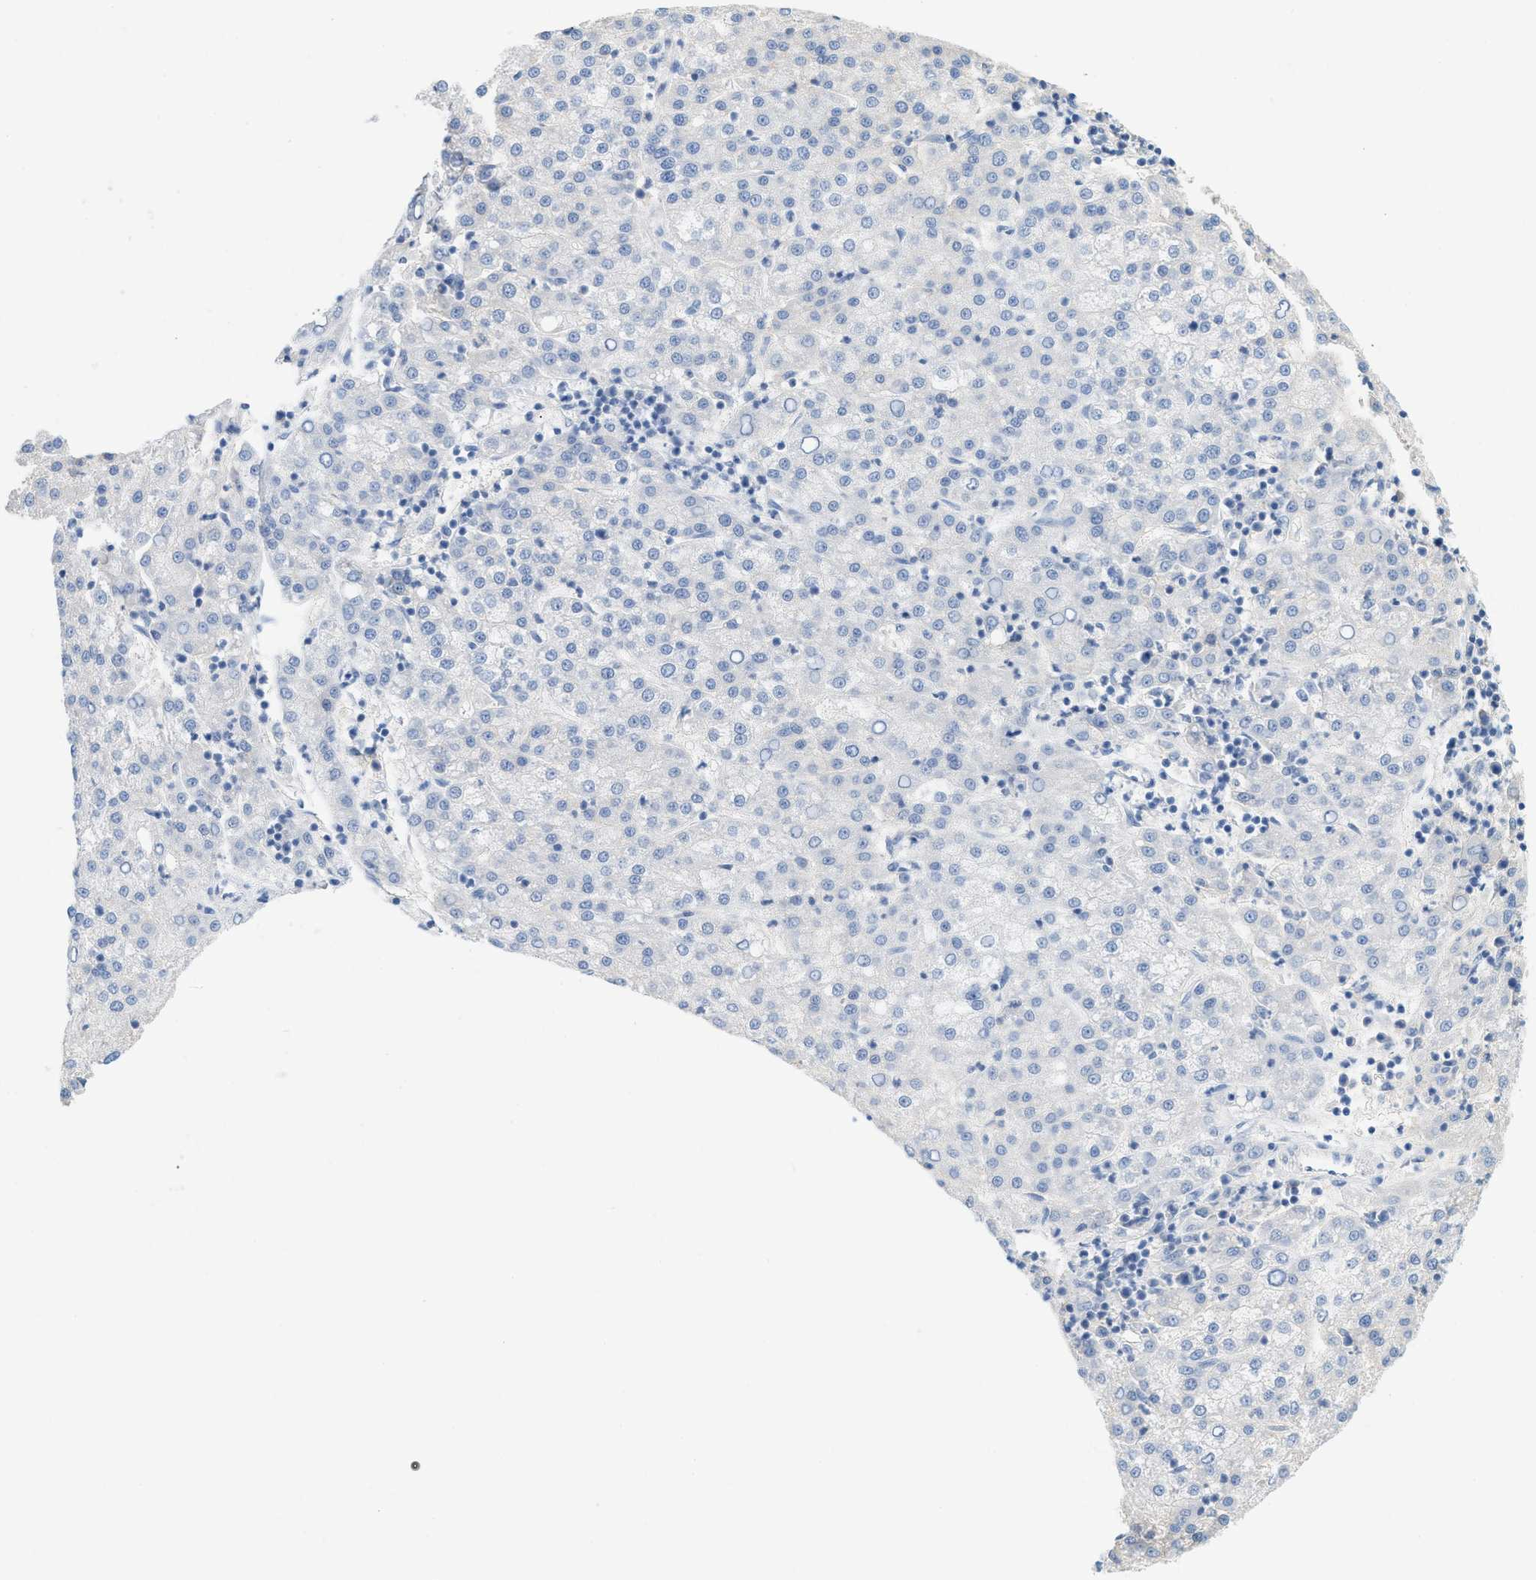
{"staining": {"intensity": "negative", "quantity": "none", "location": "none"}, "tissue": "liver cancer", "cell_type": "Tumor cells", "image_type": "cancer", "snomed": [{"axis": "morphology", "description": "Carcinoma, Hepatocellular, NOS"}, {"axis": "topography", "description": "Liver"}], "caption": "An IHC micrograph of liver hepatocellular carcinoma is shown. There is no staining in tumor cells of liver hepatocellular carcinoma.", "gene": "PAPPA", "patient": {"sex": "female", "age": 58}}